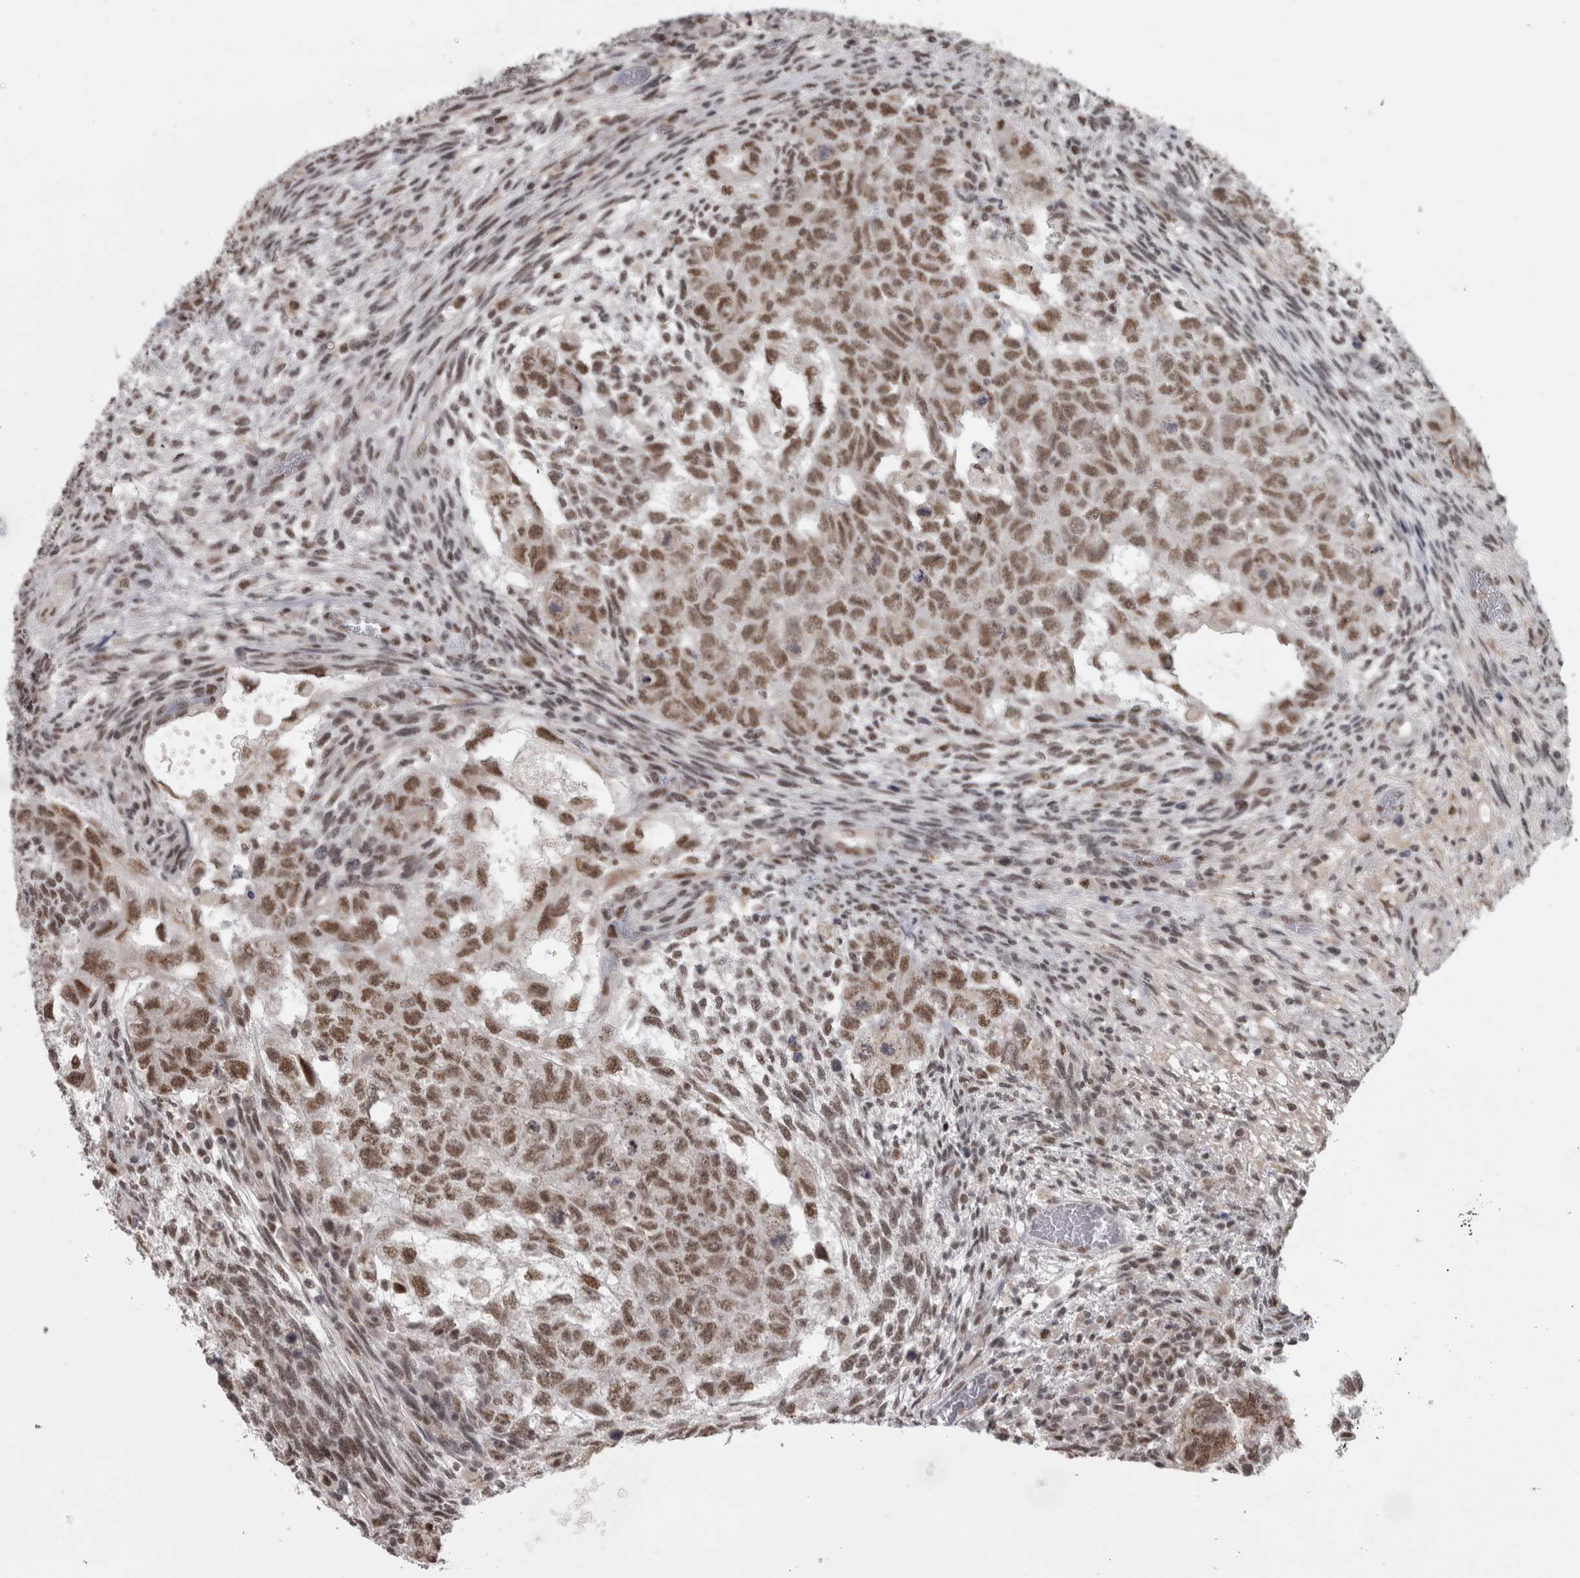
{"staining": {"intensity": "moderate", "quantity": ">75%", "location": "nuclear"}, "tissue": "testis cancer", "cell_type": "Tumor cells", "image_type": "cancer", "snomed": [{"axis": "morphology", "description": "Normal tissue, NOS"}, {"axis": "morphology", "description": "Carcinoma, Embryonal, NOS"}, {"axis": "topography", "description": "Testis"}], "caption": "Moderate nuclear staining is seen in approximately >75% of tumor cells in testis cancer (embryonal carcinoma).", "gene": "MICU3", "patient": {"sex": "male", "age": 36}}